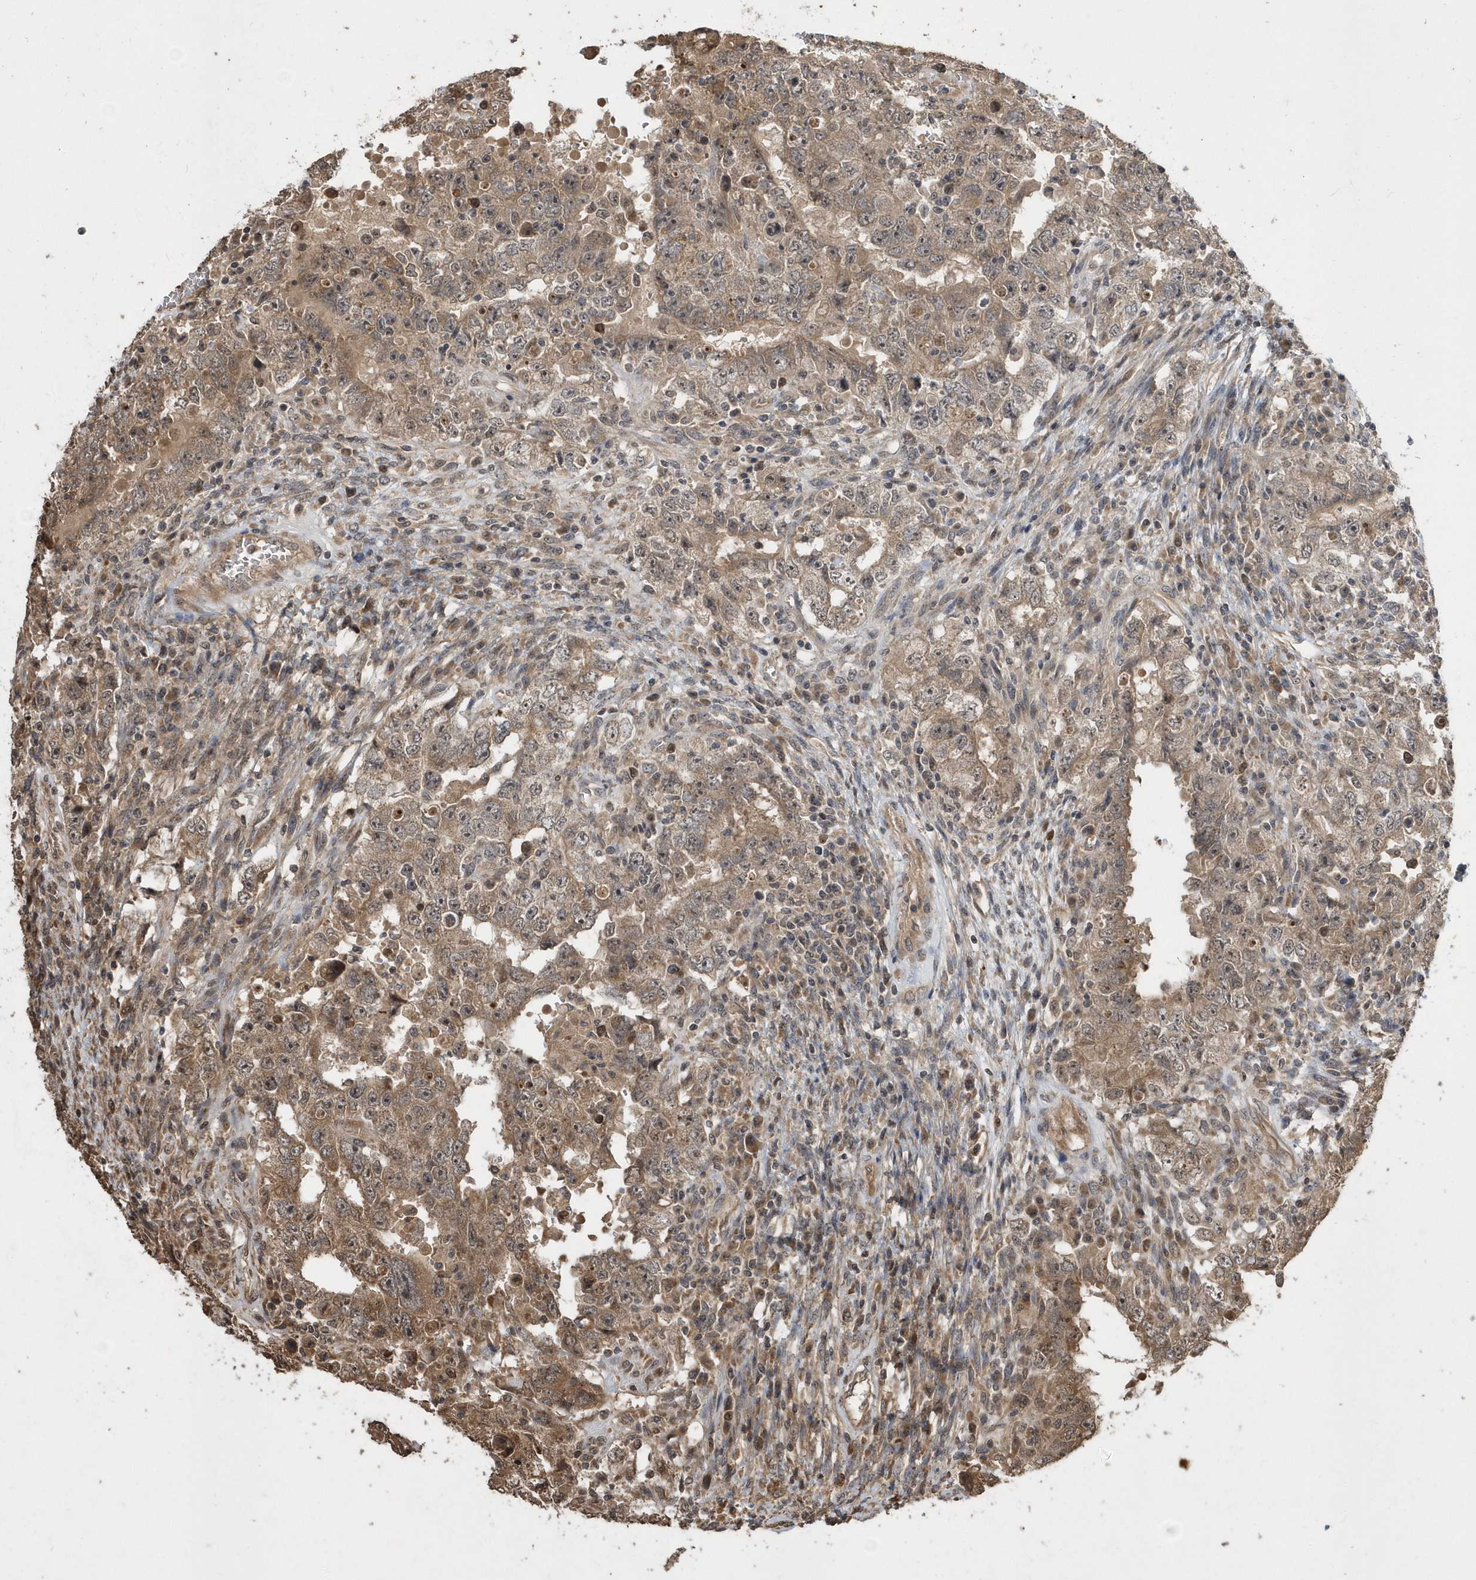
{"staining": {"intensity": "weak", "quantity": ">75%", "location": "cytoplasmic/membranous,nuclear"}, "tissue": "testis cancer", "cell_type": "Tumor cells", "image_type": "cancer", "snomed": [{"axis": "morphology", "description": "Carcinoma, Embryonal, NOS"}, {"axis": "topography", "description": "Testis"}], "caption": "Testis cancer stained with a brown dye shows weak cytoplasmic/membranous and nuclear positive positivity in approximately >75% of tumor cells.", "gene": "WASHC5", "patient": {"sex": "male", "age": 26}}